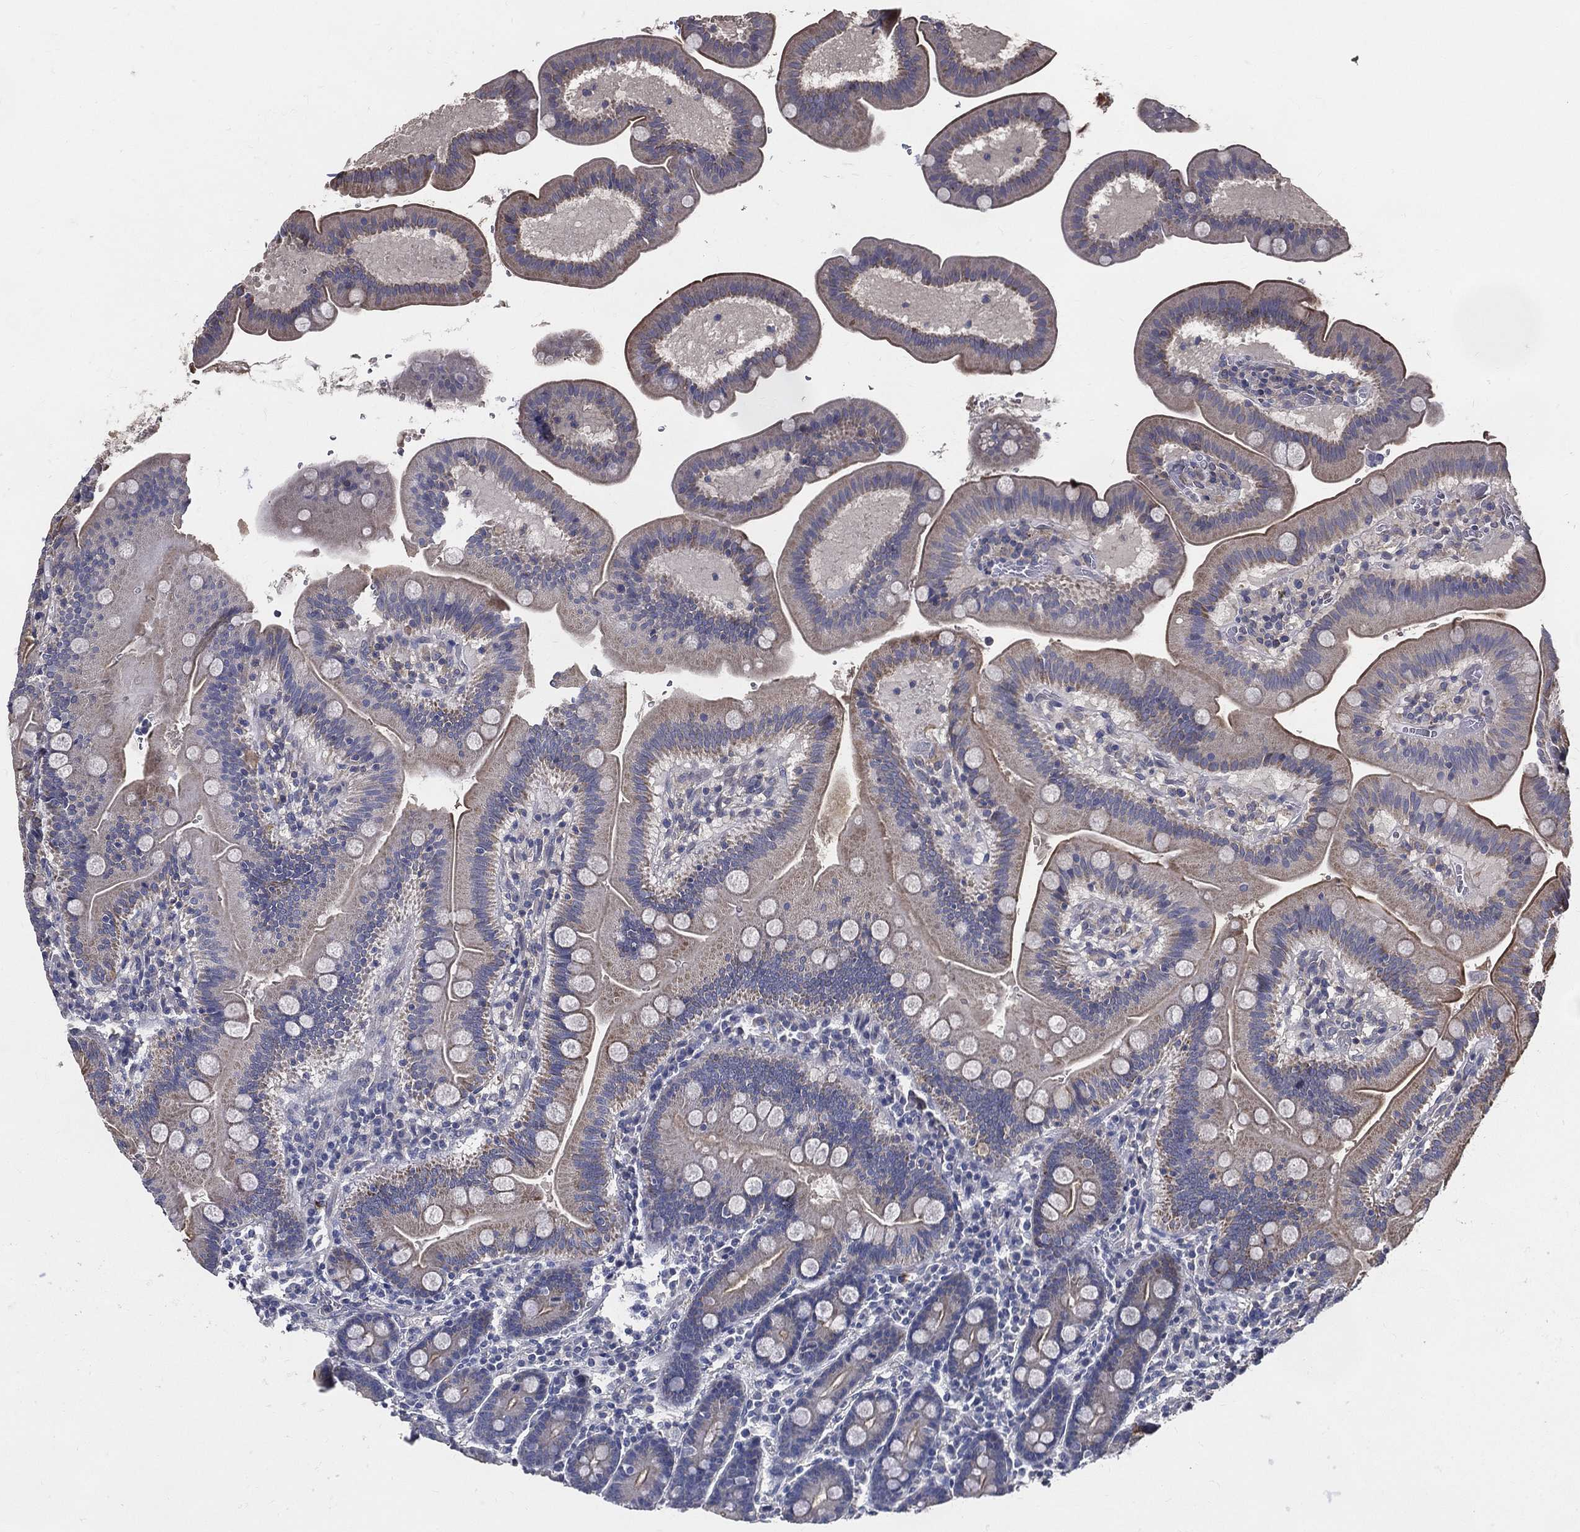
{"staining": {"intensity": "moderate", "quantity": "25%-75%", "location": "cytoplasmic/membranous"}, "tissue": "duodenum", "cell_type": "Glandular cells", "image_type": "normal", "snomed": [{"axis": "morphology", "description": "Normal tissue, NOS"}, {"axis": "topography", "description": "Duodenum"}], "caption": "Protein expression analysis of unremarkable duodenum reveals moderate cytoplasmic/membranous positivity in approximately 25%-75% of glandular cells. (DAB IHC with brightfield microscopy, high magnification).", "gene": "SERPINB2", "patient": {"sex": "male", "age": 59}}